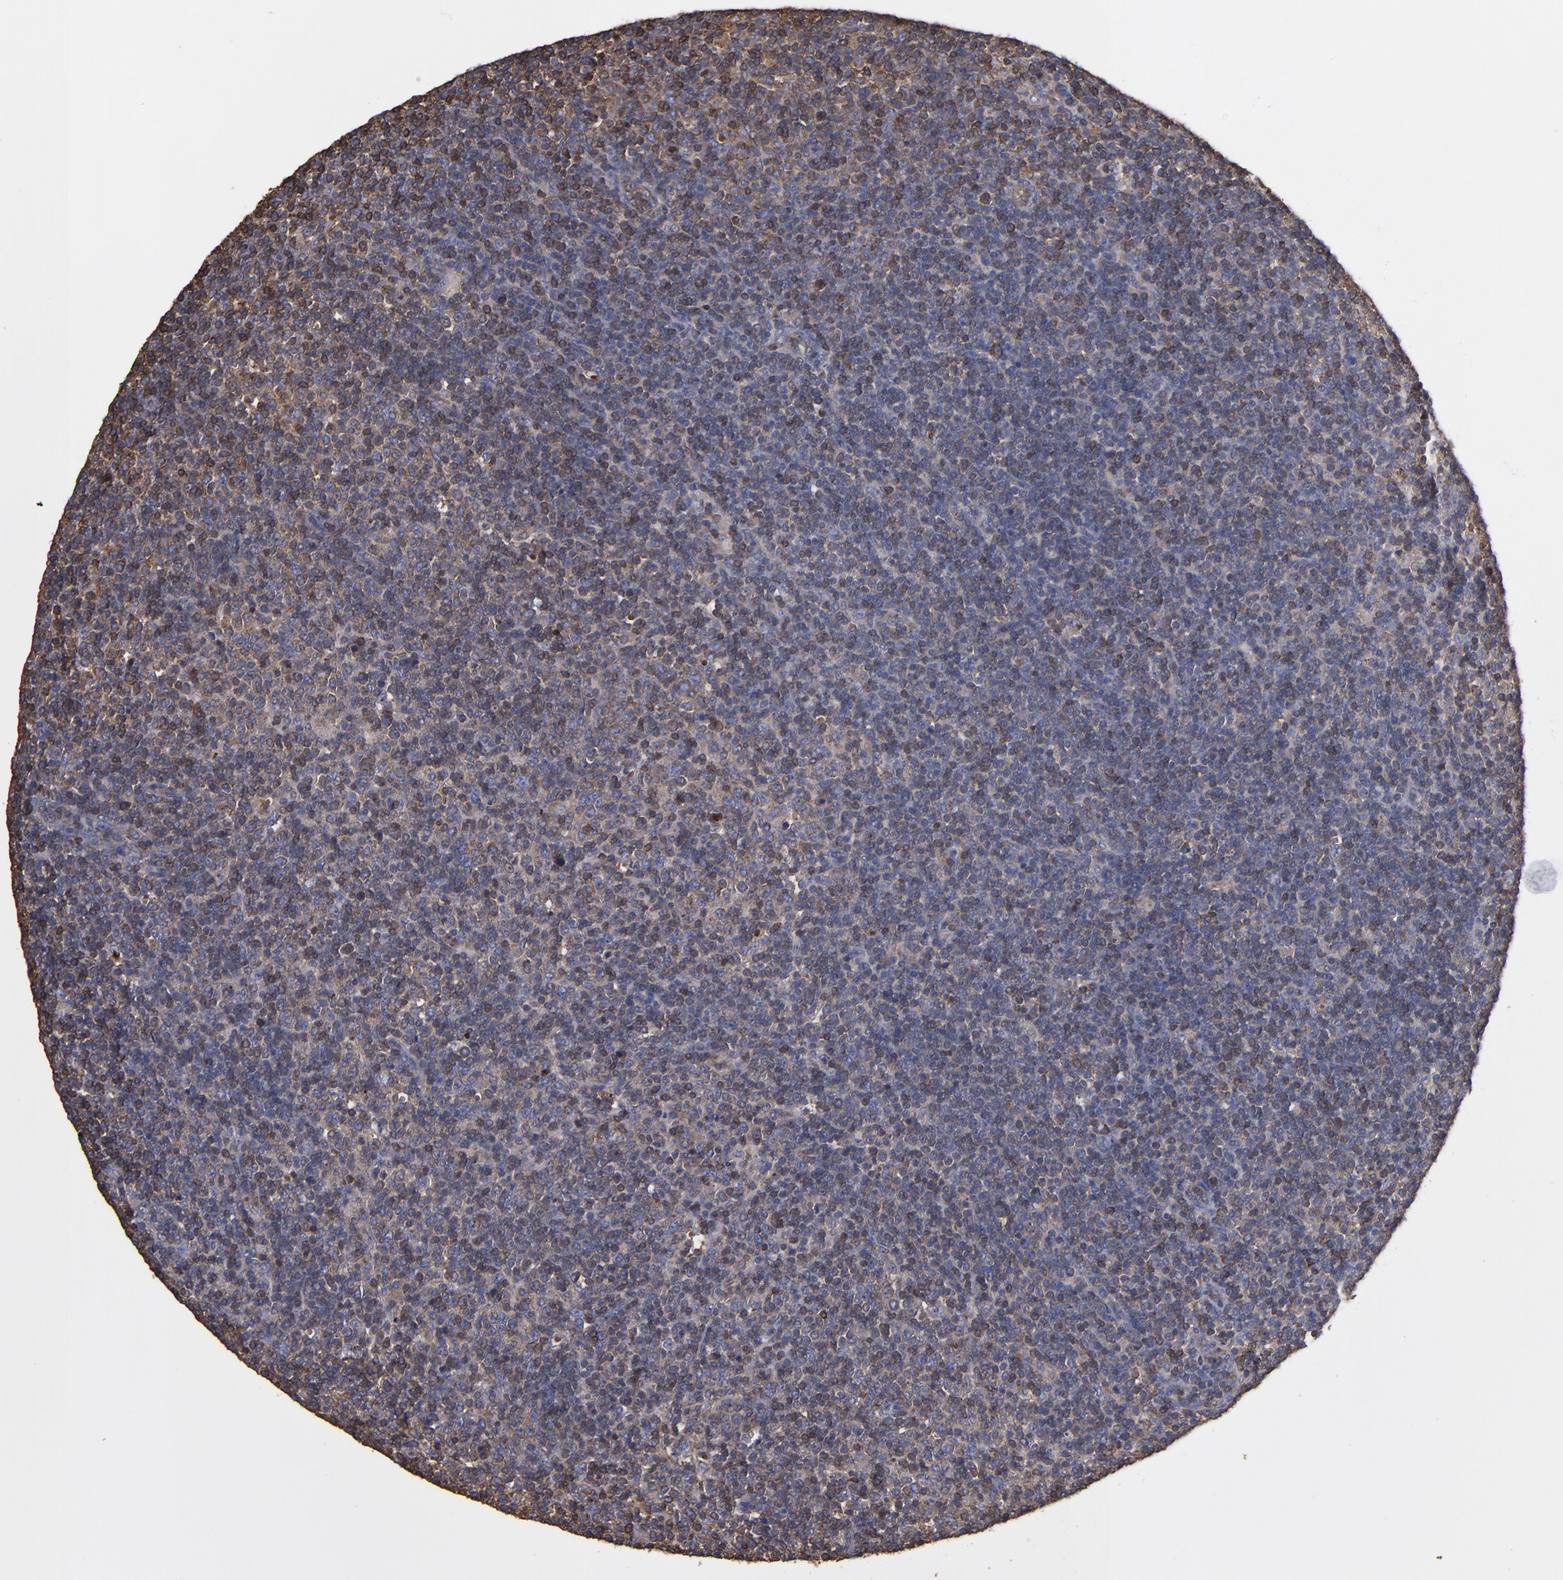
{"staining": {"intensity": "moderate", "quantity": "<25%", "location": "cytoplasmic/membranous"}, "tissue": "lymphoma", "cell_type": "Tumor cells", "image_type": "cancer", "snomed": [{"axis": "morphology", "description": "Malignant lymphoma, non-Hodgkin's type, Low grade"}, {"axis": "topography", "description": "Lymph node"}], "caption": "Immunohistochemistry (DAB (3,3'-diaminobenzidine)) staining of malignant lymphoma, non-Hodgkin's type (low-grade) exhibits moderate cytoplasmic/membranous protein positivity in about <25% of tumor cells. (DAB = brown stain, brightfield microscopy at high magnification).", "gene": "ACTN4", "patient": {"sex": "male", "age": 70}}